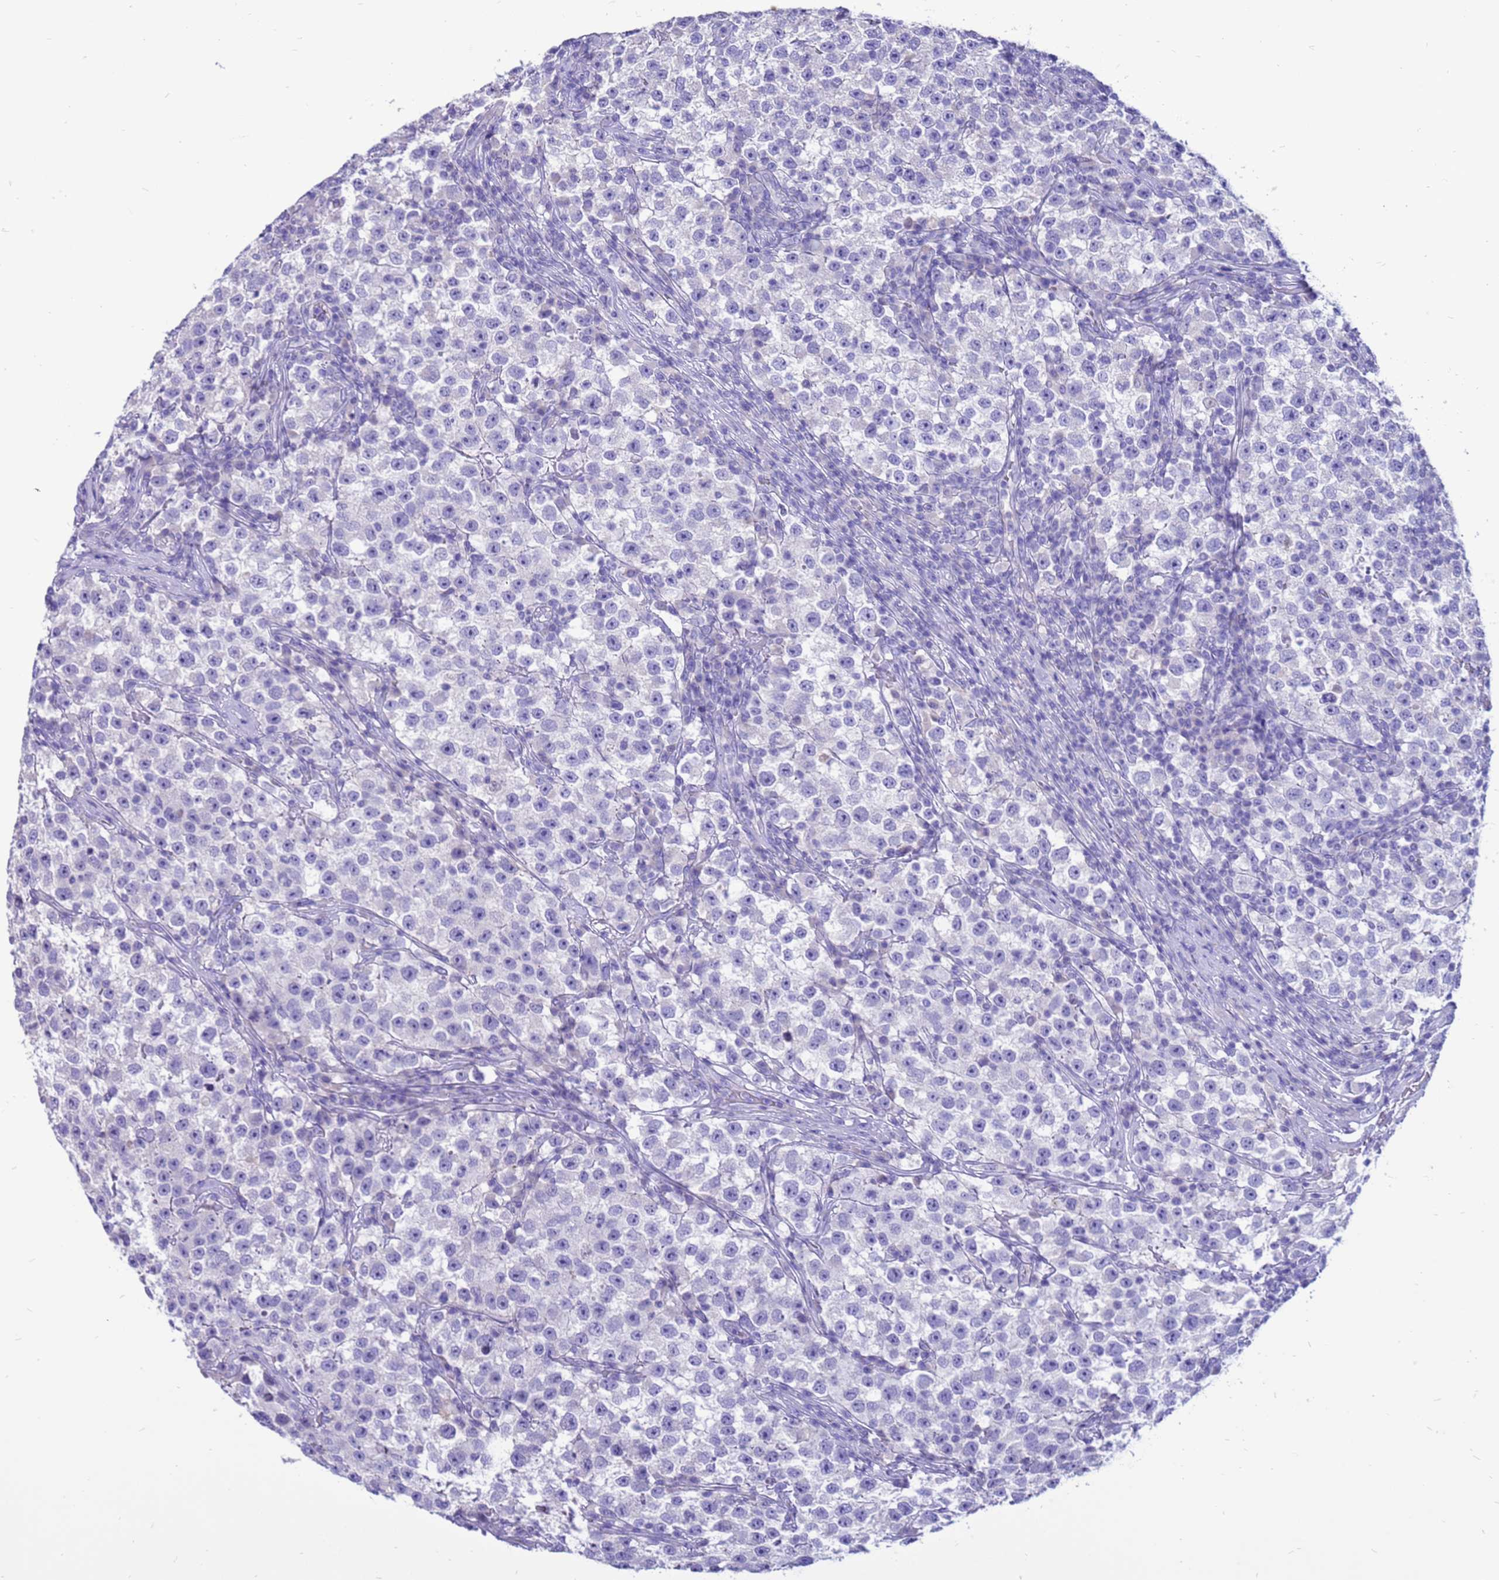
{"staining": {"intensity": "negative", "quantity": "none", "location": "none"}, "tissue": "testis cancer", "cell_type": "Tumor cells", "image_type": "cancer", "snomed": [{"axis": "morphology", "description": "Seminoma, NOS"}, {"axis": "topography", "description": "Testis"}], "caption": "Immunohistochemistry (IHC) of human seminoma (testis) shows no positivity in tumor cells.", "gene": "PDE10A", "patient": {"sex": "male", "age": 22}}